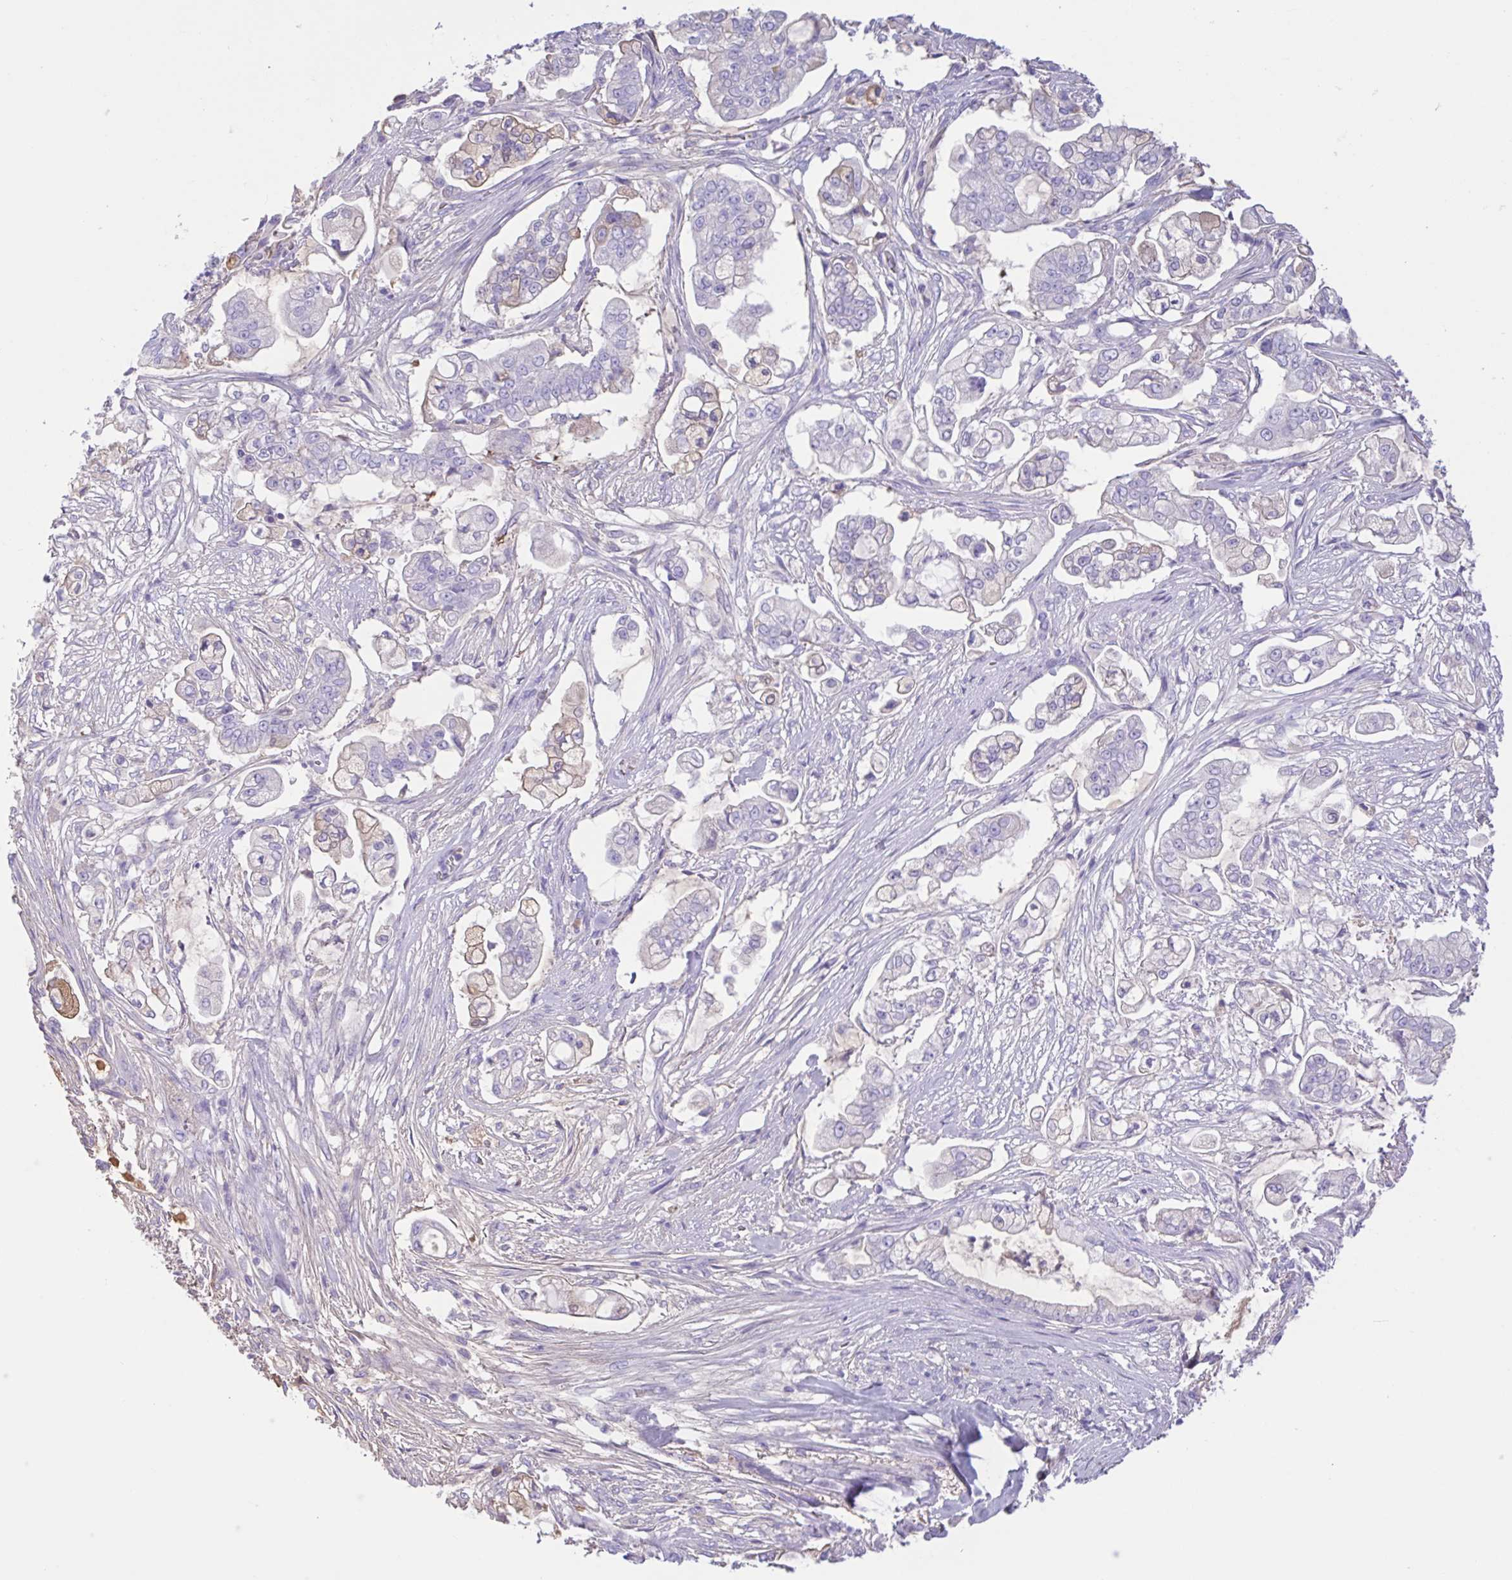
{"staining": {"intensity": "weak", "quantity": "<25%", "location": "cytoplasmic/membranous"}, "tissue": "pancreatic cancer", "cell_type": "Tumor cells", "image_type": "cancer", "snomed": [{"axis": "morphology", "description": "Adenocarcinoma, NOS"}, {"axis": "topography", "description": "Pancreas"}], "caption": "High magnification brightfield microscopy of pancreatic adenocarcinoma stained with DAB (3,3'-diaminobenzidine) (brown) and counterstained with hematoxylin (blue): tumor cells show no significant expression.", "gene": "LARGE2", "patient": {"sex": "female", "age": 69}}